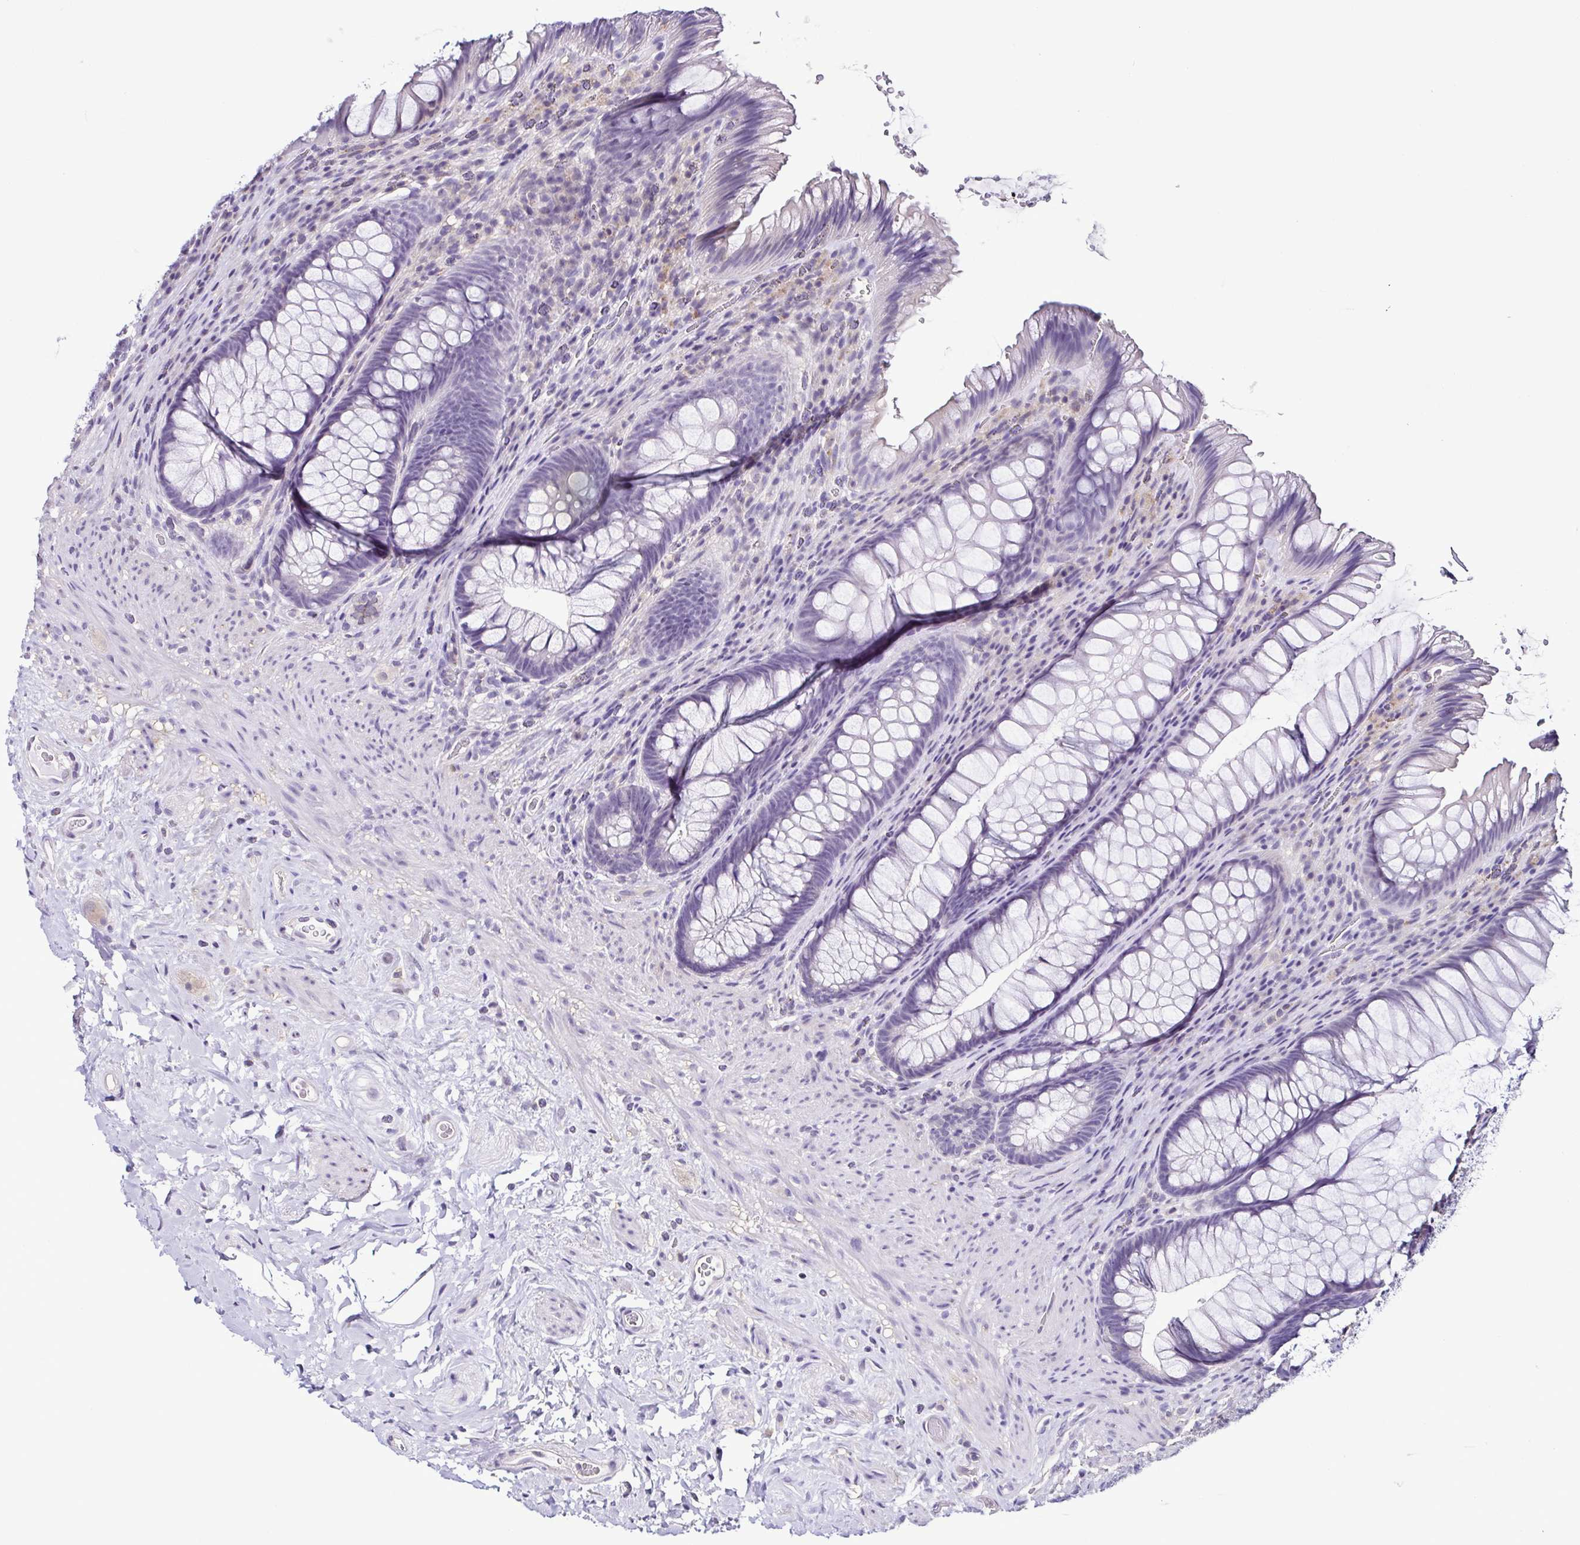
{"staining": {"intensity": "negative", "quantity": "none", "location": "none"}, "tissue": "rectum", "cell_type": "Glandular cells", "image_type": "normal", "snomed": [{"axis": "morphology", "description": "Normal tissue, NOS"}, {"axis": "topography", "description": "Rectum"}], "caption": "DAB immunohistochemical staining of normal rectum shows no significant expression in glandular cells.", "gene": "TNNT2", "patient": {"sex": "male", "age": 53}}